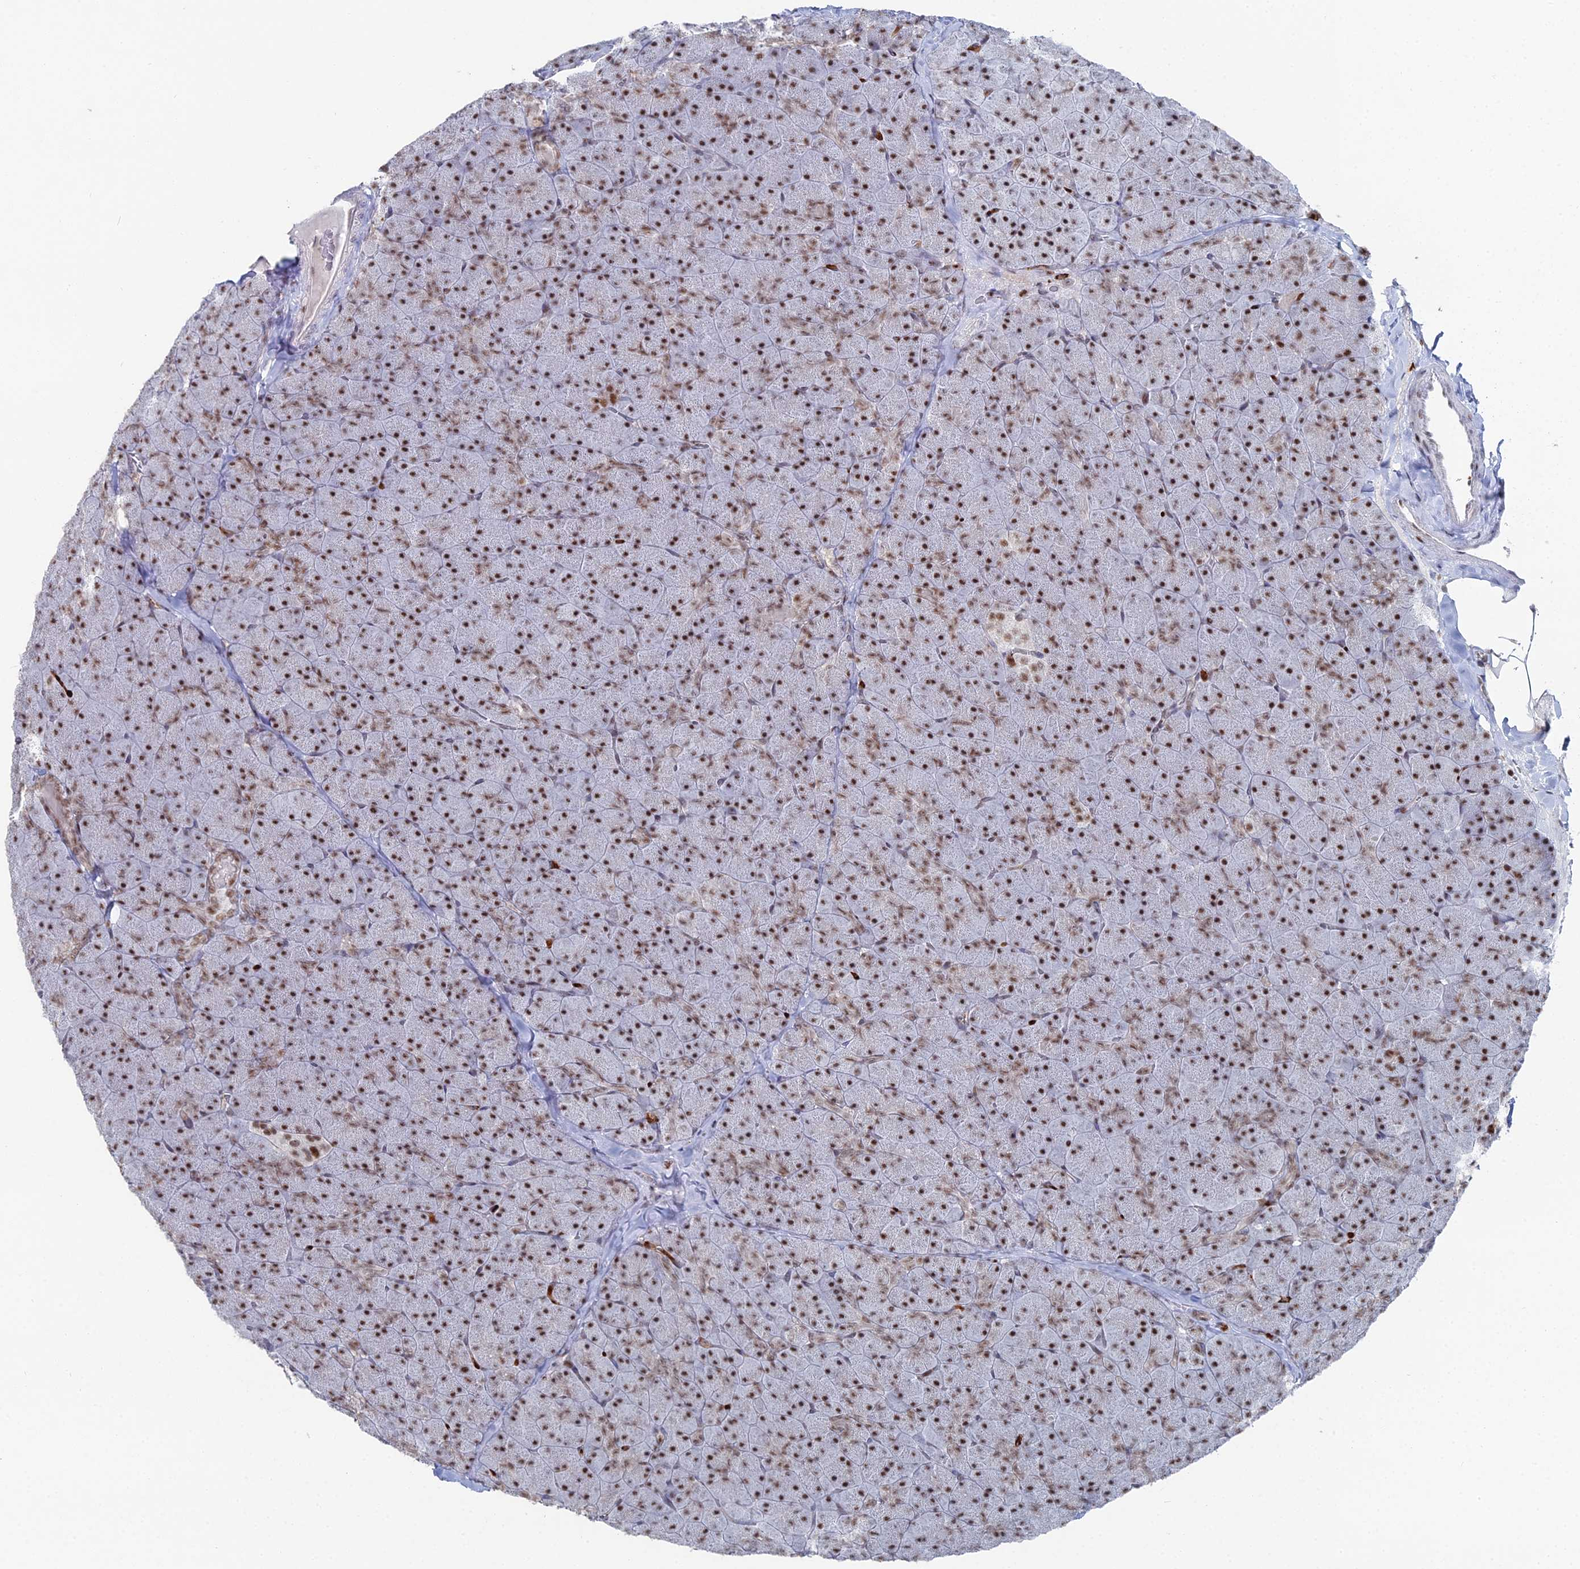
{"staining": {"intensity": "moderate", "quantity": ">75%", "location": "nuclear"}, "tissue": "pancreas", "cell_type": "Exocrine glandular cells", "image_type": "normal", "snomed": [{"axis": "morphology", "description": "Normal tissue, NOS"}, {"axis": "topography", "description": "Pancreas"}], "caption": "Protein expression by immunohistochemistry demonstrates moderate nuclear staining in about >75% of exocrine glandular cells in benign pancreas. (Stains: DAB in brown, nuclei in blue, Microscopy: brightfield microscopy at high magnification).", "gene": "GSC2", "patient": {"sex": "male", "age": 36}}